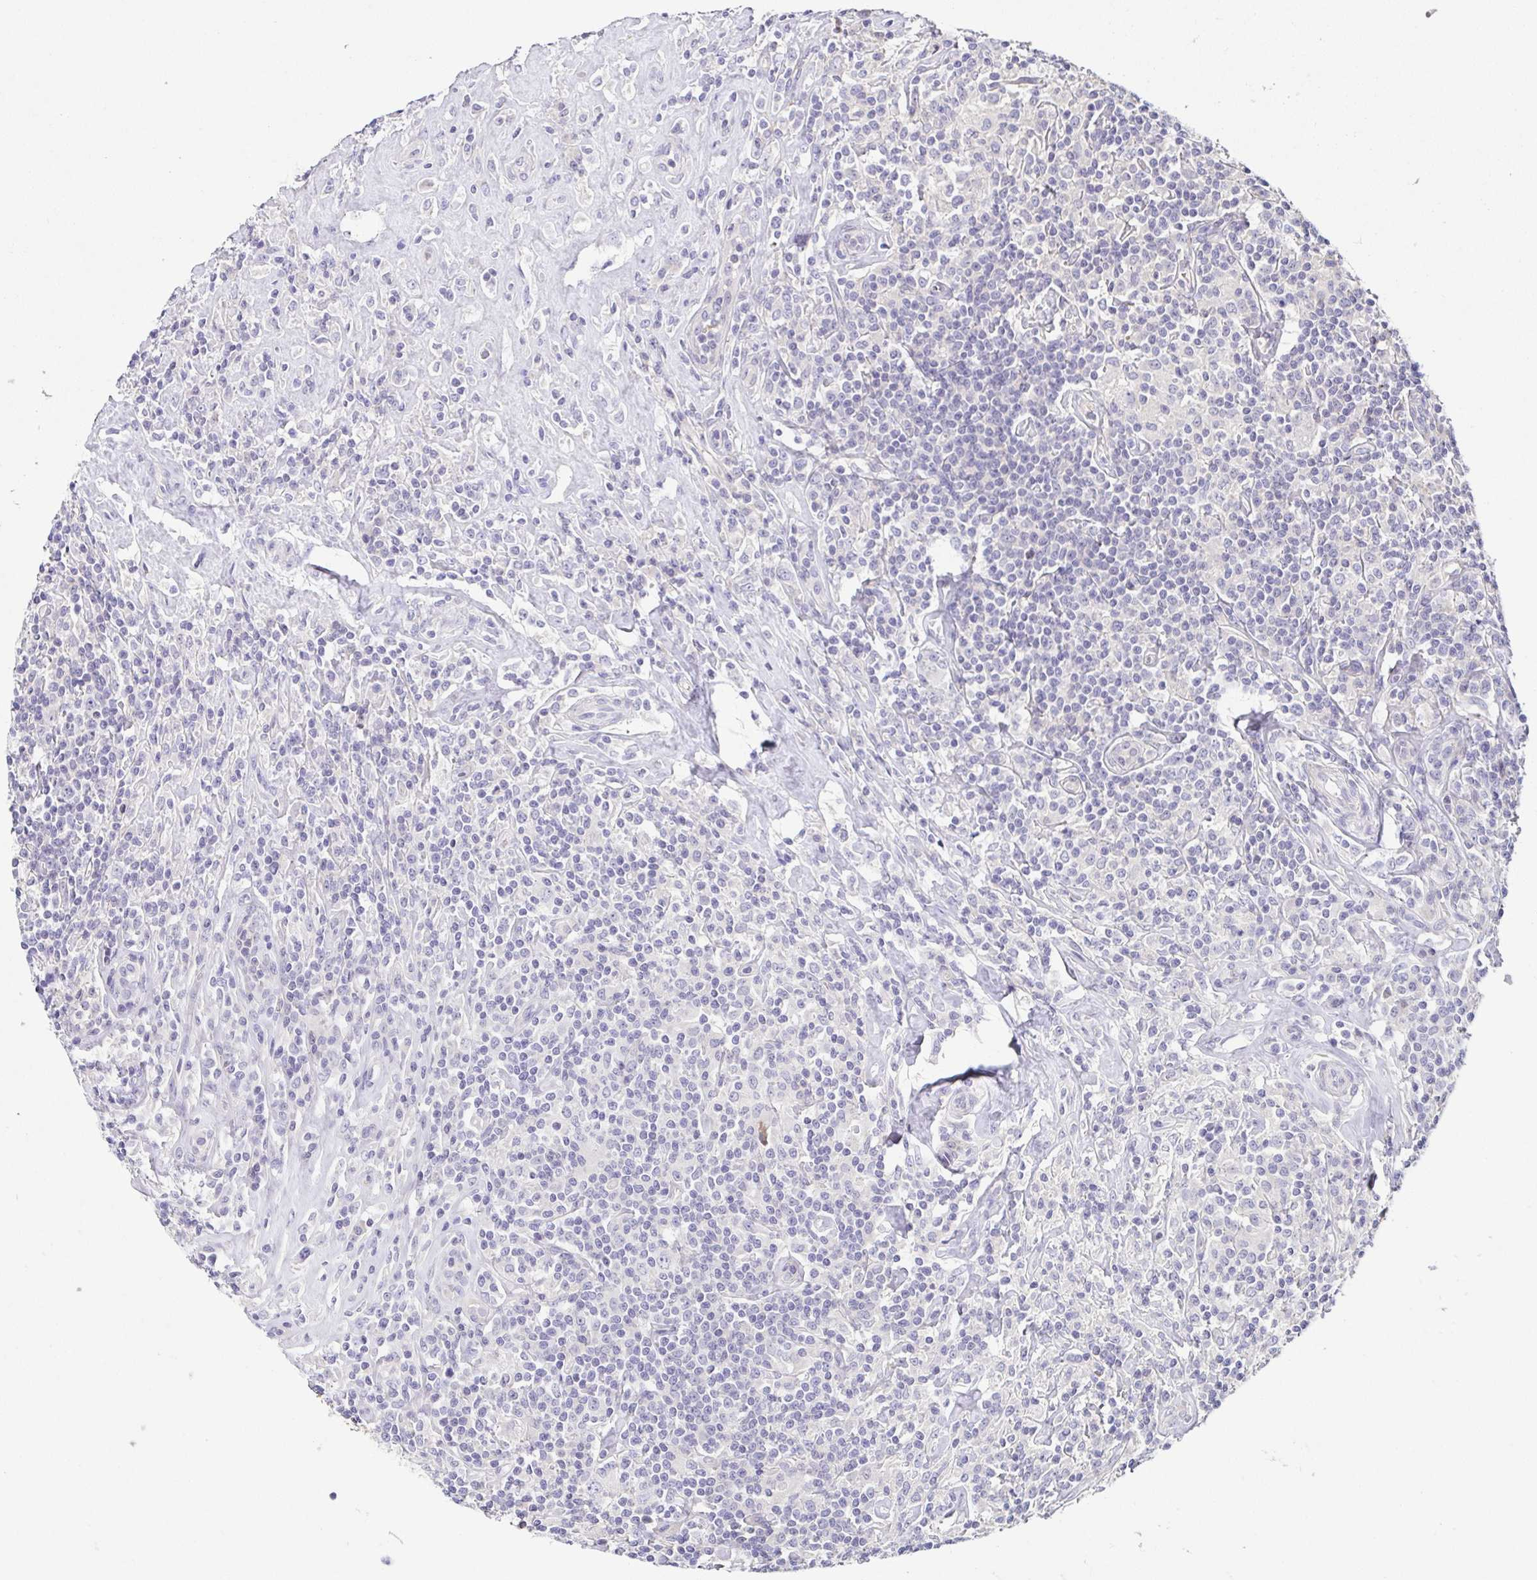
{"staining": {"intensity": "negative", "quantity": "none", "location": "none"}, "tissue": "lymphoma", "cell_type": "Tumor cells", "image_type": "cancer", "snomed": [{"axis": "morphology", "description": "Hodgkin's disease, NOS"}, {"axis": "morphology", "description": "Hodgkin's lymphoma, nodular sclerosis"}, {"axis": "topography", "description": "Lymph node"}], "caption": "Micrograph shows no protein positivity in tumor cells of lymphoma tissue.", "gene": "FAM162B", "patient": {"sex": "female", "age": 10}}